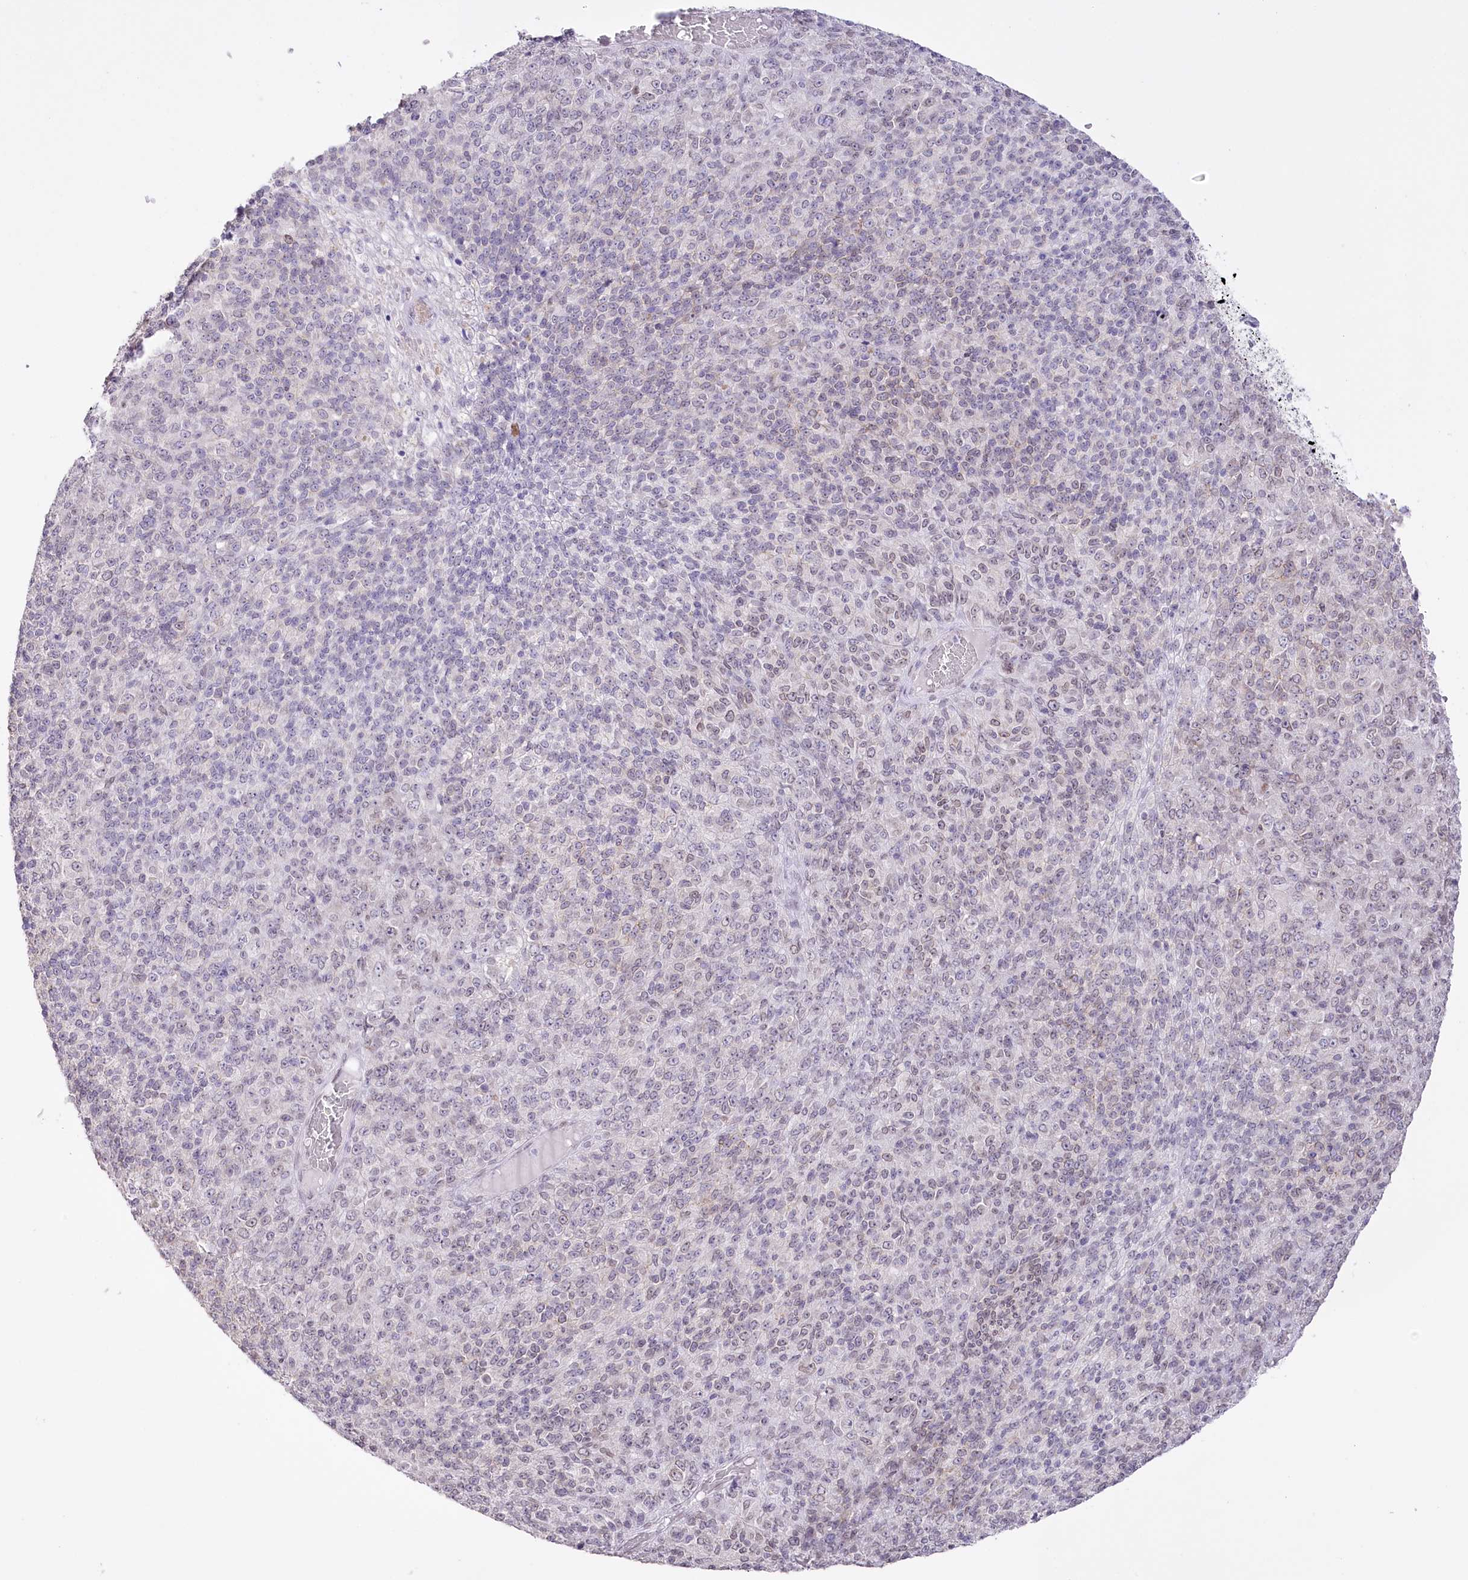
{"staining": {"intensity": "weak", "quantity": "<25%", "location": "nuclear"}, "tissue": "melanoma", "cell_type": "Tumor cells", "image_type": "cancer", "snomed": [{"axis": "morphology", "description": "Malignant melanoma, Metastatic site"}, {"axis": "topography", "description": "Brain"}], "caption": "Tumor cells show no significant protein expression in malignant melanoma (metastatic site).", "gene": "SLC39A10", "patient": {"sex": "female", "age": 56}}